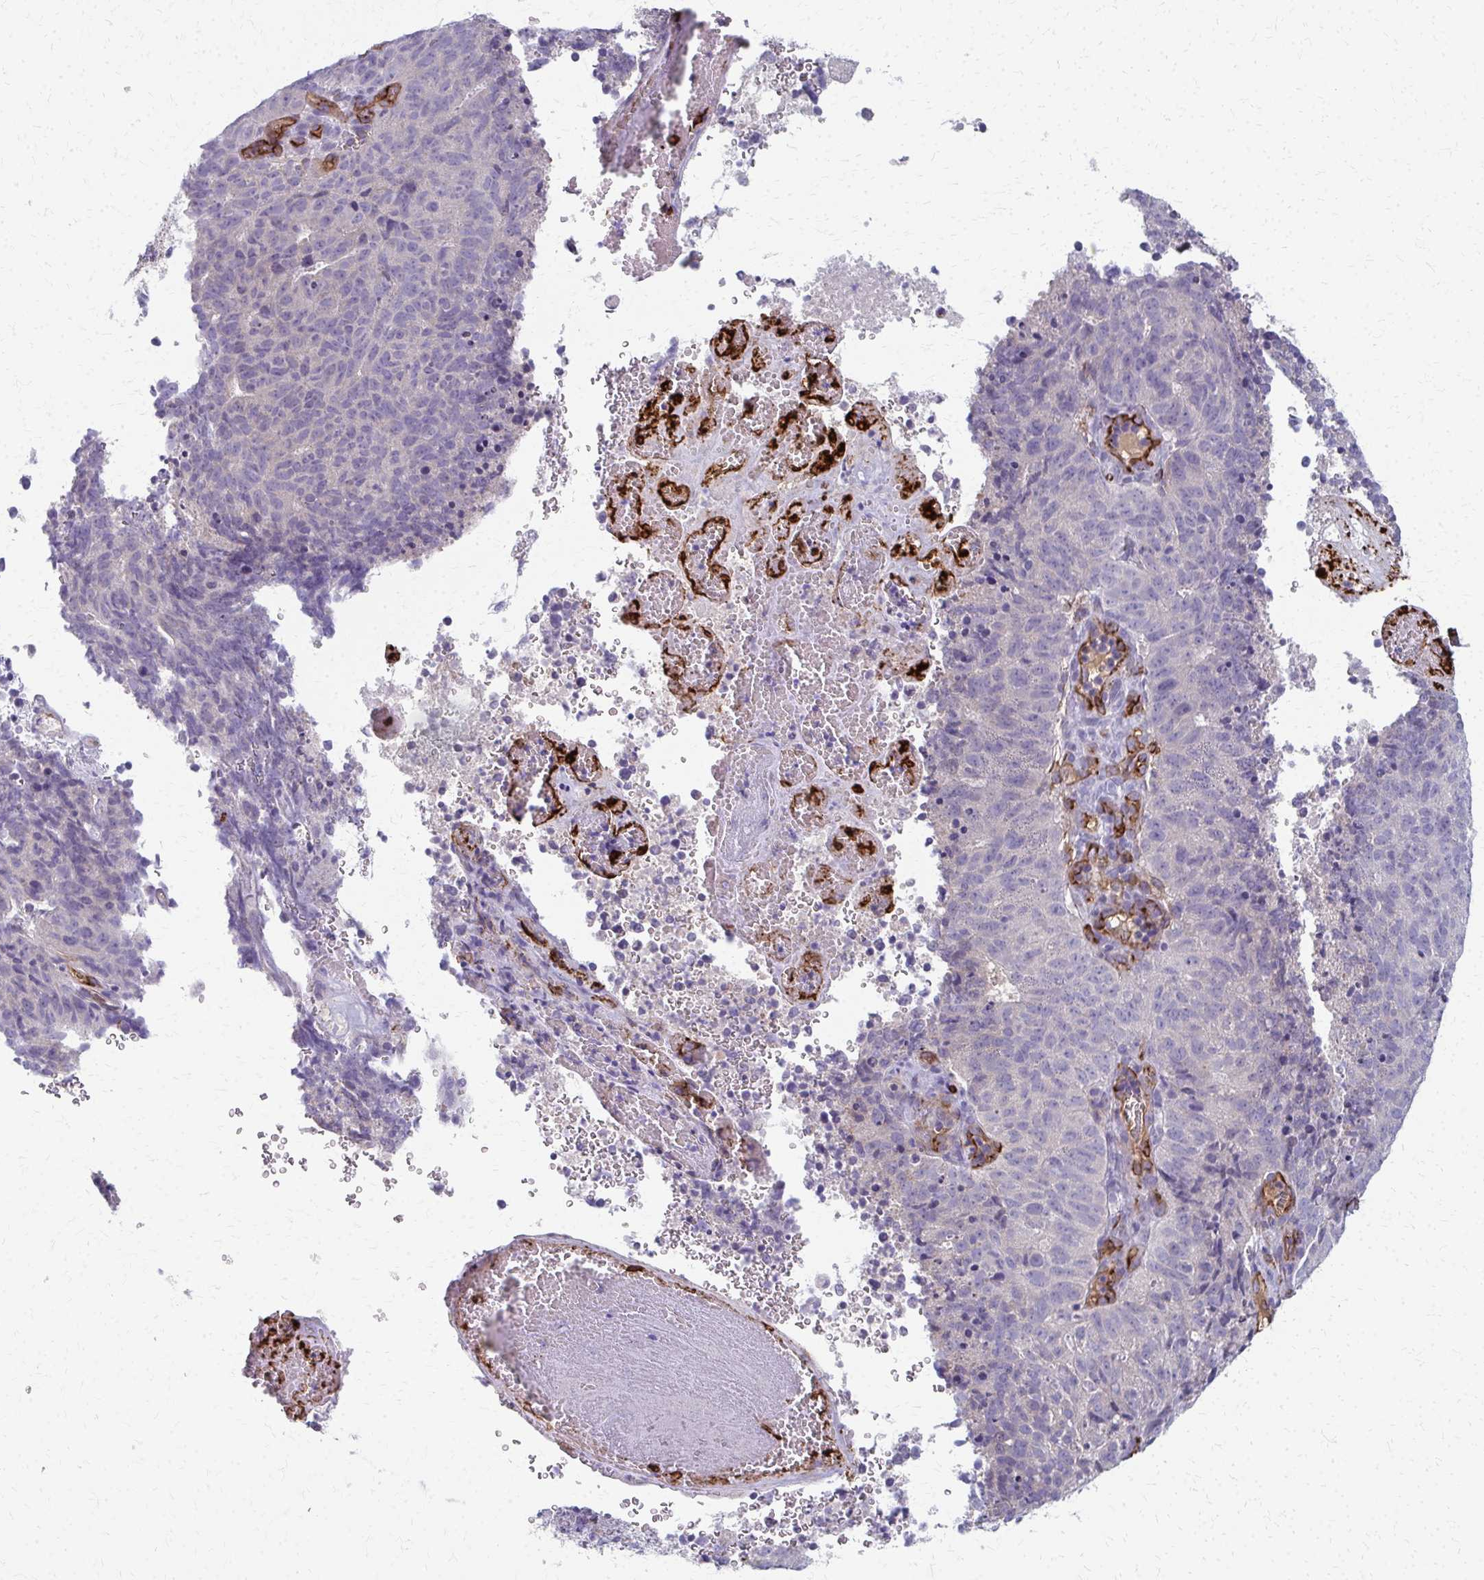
{"staining": {"intensity": "negative", "quantity": "none", "location": "none"}, "tissue": "cervical cancer", "cell_type": "Tumor cells", "image_type": "cancer", "snomed": [{"axis": "morphology", "description": "Adenocarcinoma, NOS"}, {"axis": "topography", "description": "Cervix"}], "caption": "An immunohistochemistry image of cervical cancer is shown. There is no staining in tumor cells of cervical cancer.", "gene": "ADIPOQ", "patient": {"sex": "female", "age": 38}}